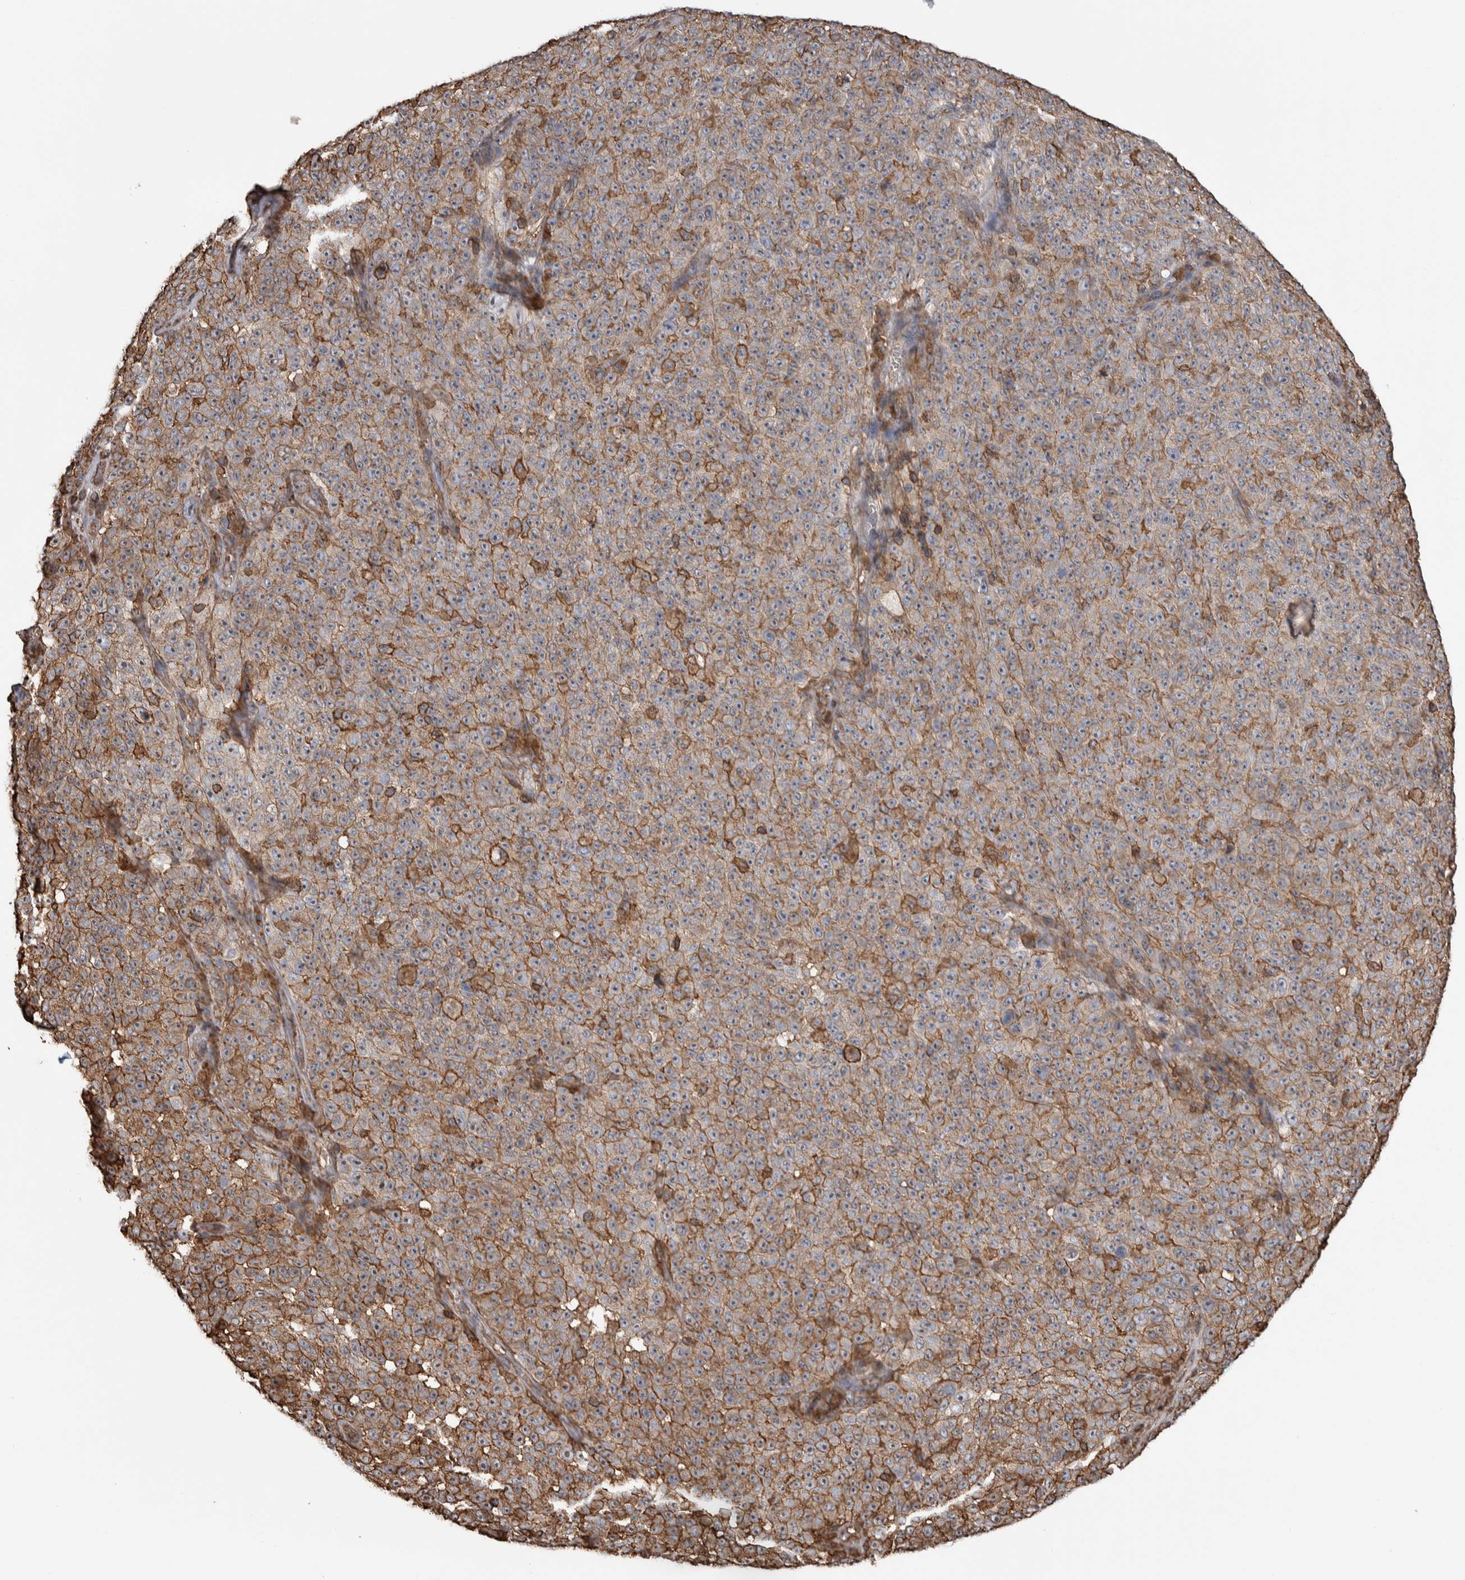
{"staining": {"intensity": "weak", "quantity": ">75%", "location": "cytoplasmic/membranous"}, "tissue": "melanoma", "cell_type": "Tumor cells", "image_type": "cancer", "snomed": [{"axis": "morphology", "description": "Malignant melanoma, NOS"}, {"axis": "topography", "description": "Skin"}], "caption": "Melanoma was stained to show a protein in brown. There is low levels of weak cytoplasmic/membranous expression in about >75% of tumor cells. Using DAB (3,3'-diaminobenzidine) (brown) and hematoxylin (blue) stains, captured at high magnification using brightfield microscopy.", "gene": "ENPP2", "patient": {"sex": "female", "age": 82}}